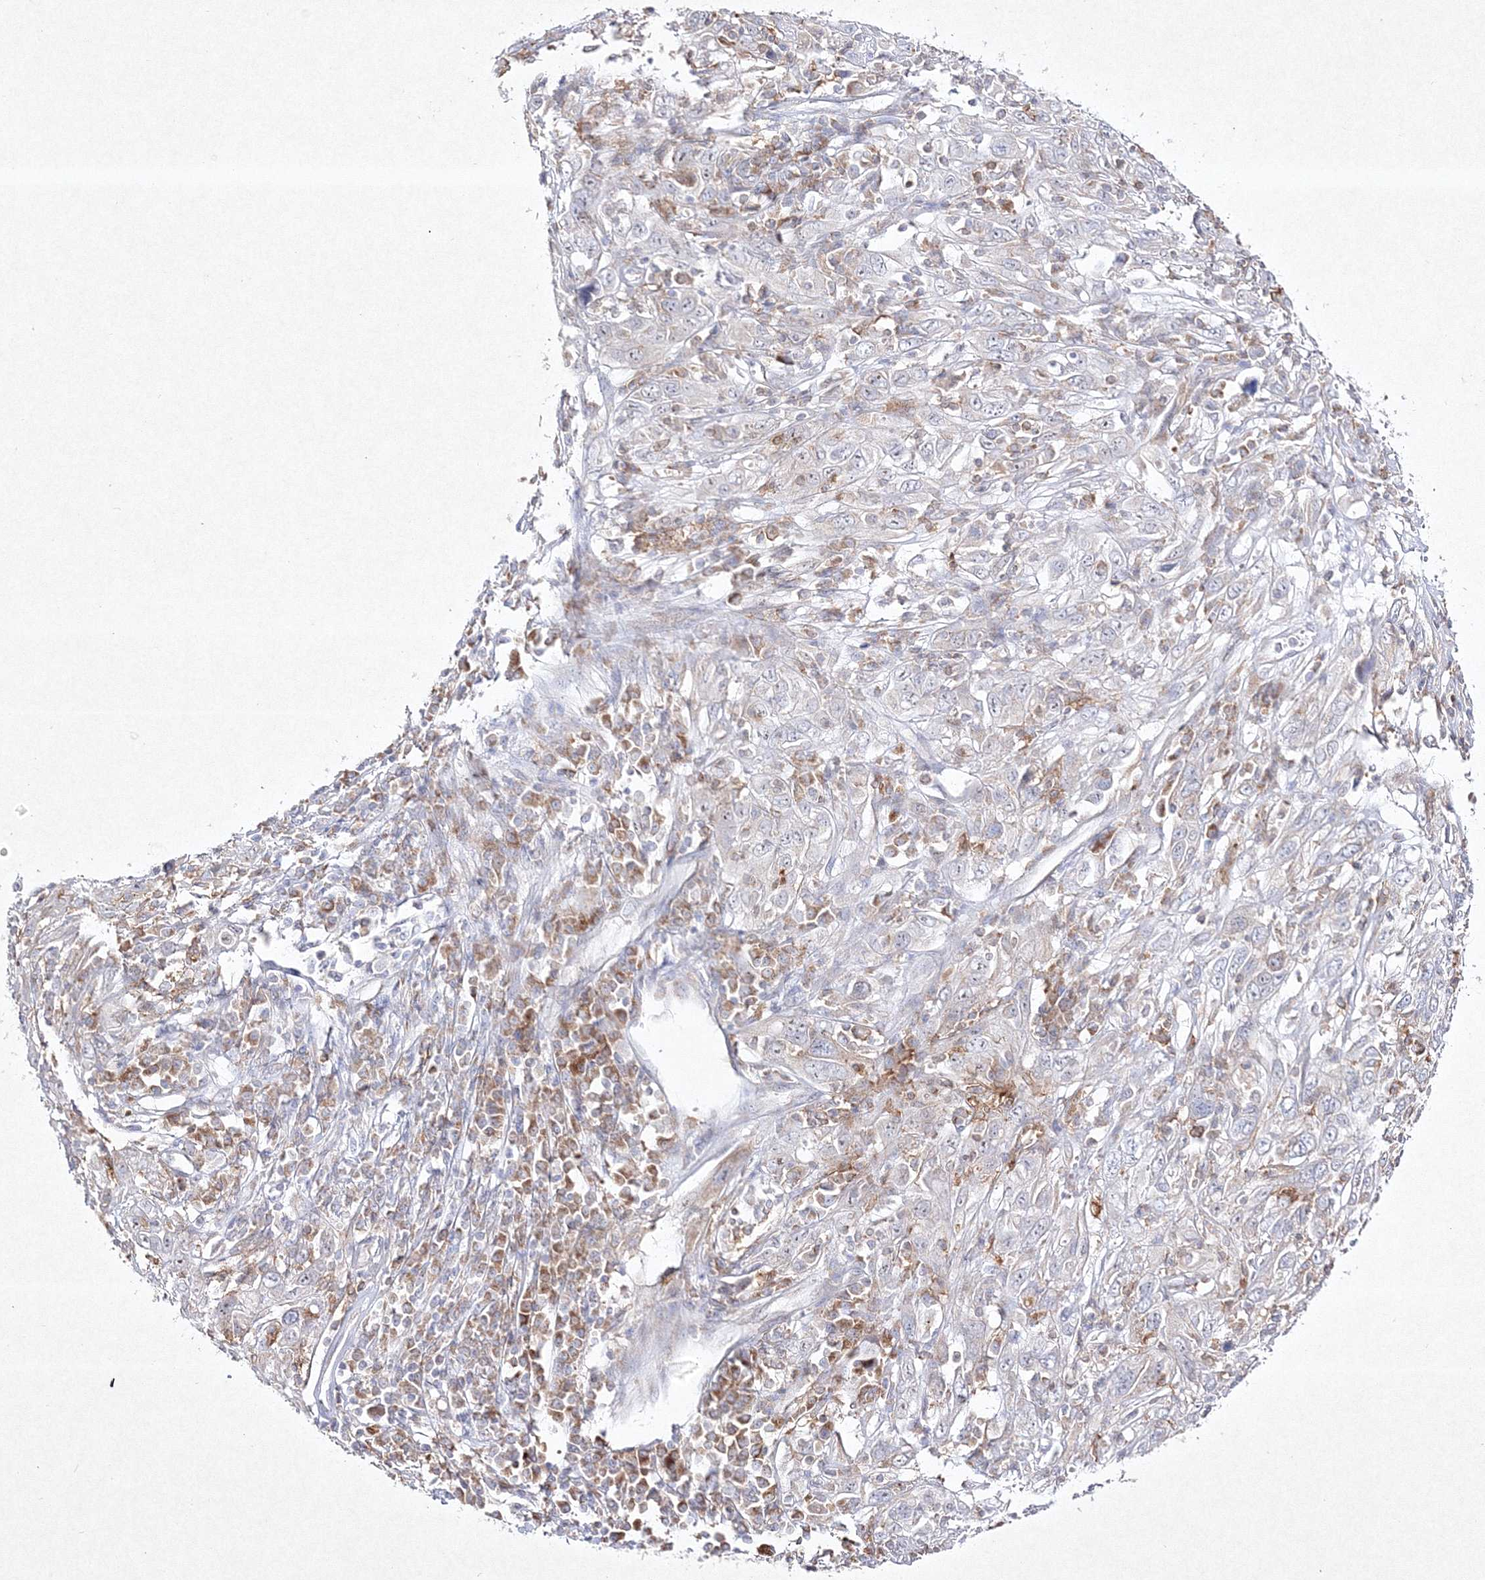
{"staining": {"intensity": "negative", "quantity": "none", "location": "none"}, "tissue": "cervical cancer", "cell_type": "Tumor cells", "image_type": "cancer", "snomed": [{"axis": "morphology", "description": "Squamous cell carcinoma, NOS"}, {"axis": "topography", "description": "Cervix"}], "caption": "DAB (3,3'-diaminobenzidine) immunohistochemical staining of cervical squamous cell carcinoma exhibits no significant expression in tumor cells. (DAB immunohistochemistry (IHC) visualized using brightfield microscopy, high magnification).", "gene": "HCST", "patient": {"sex": "female", "age": 46}}